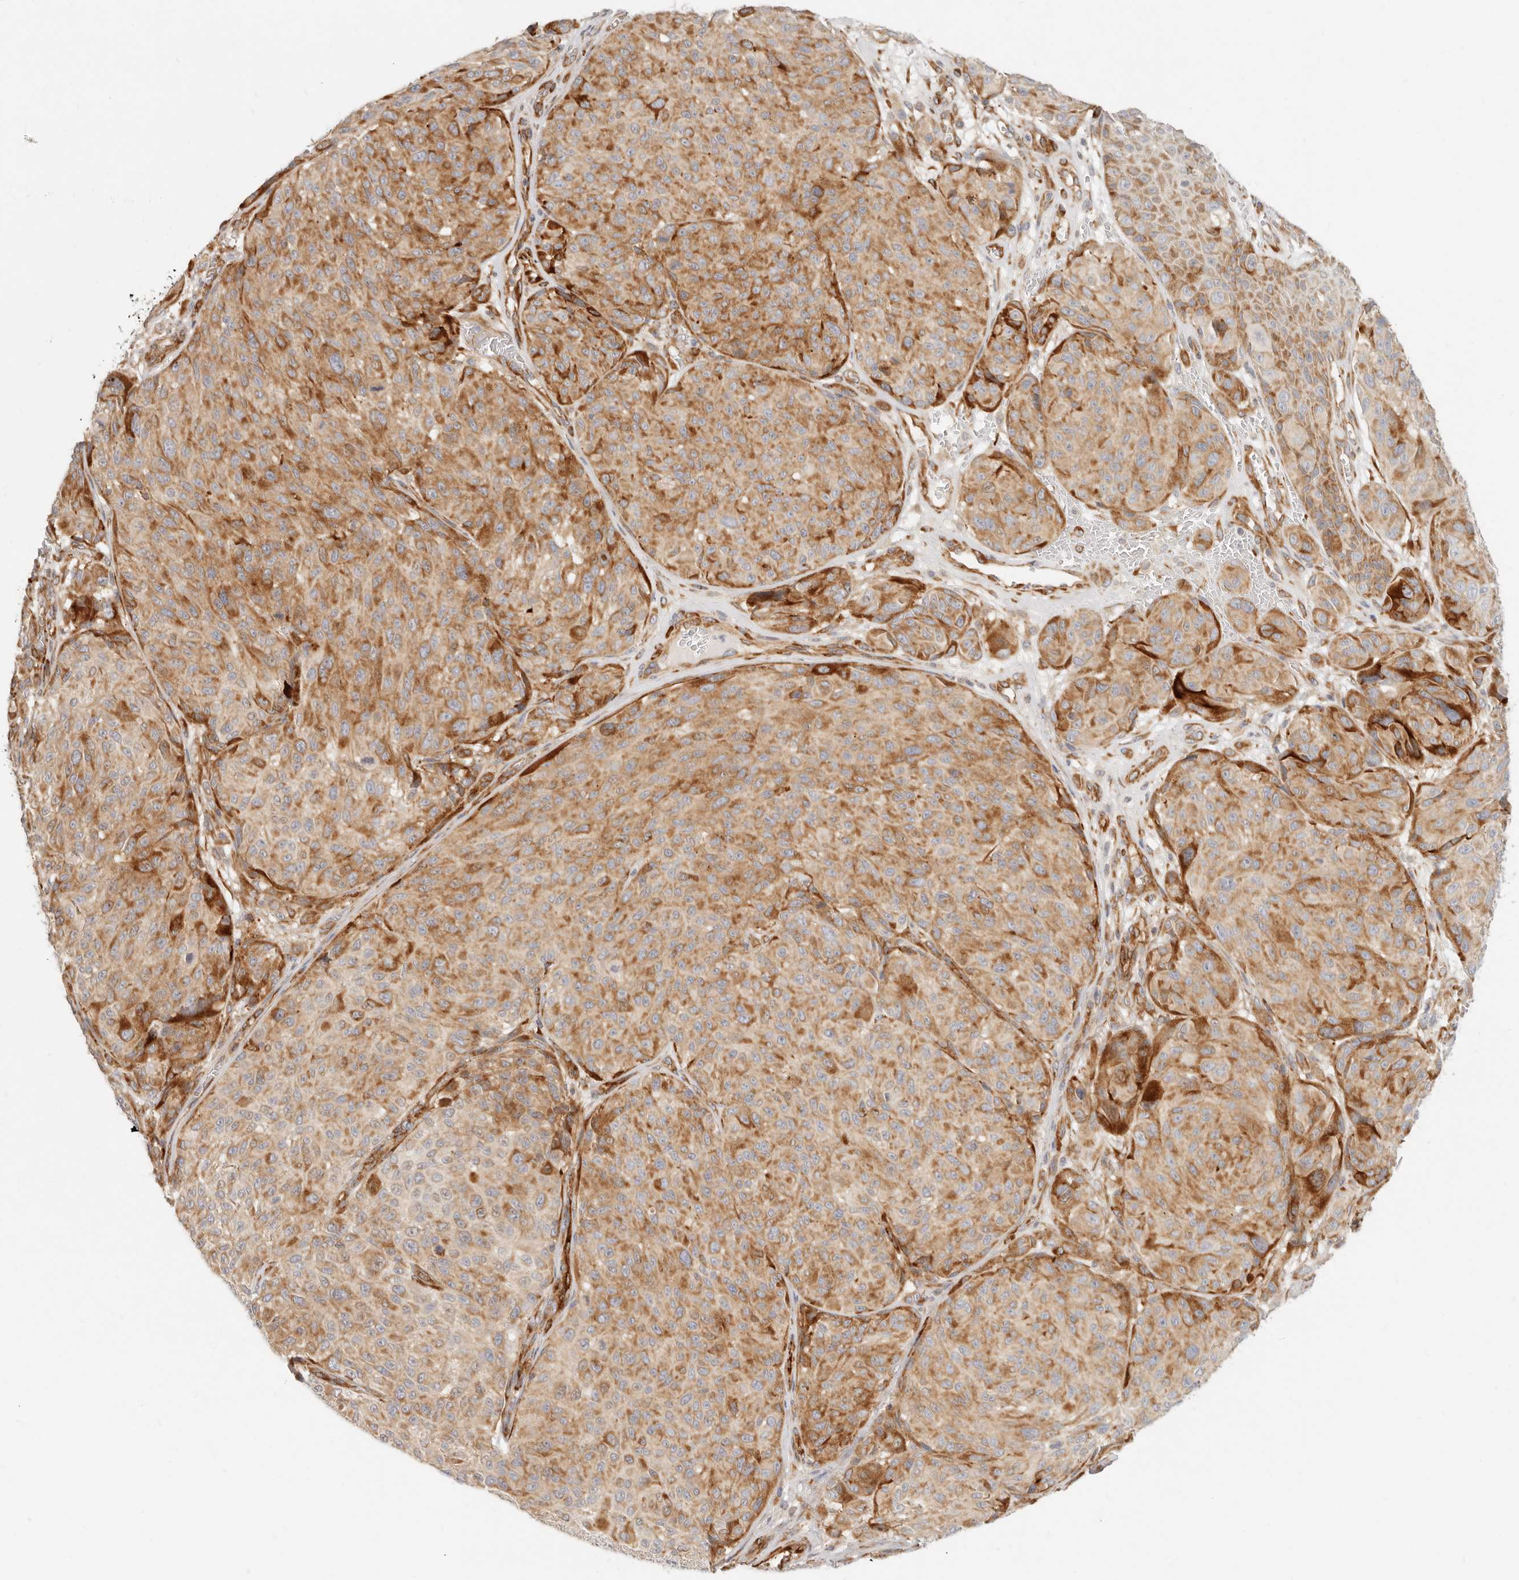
{"staining": {"intensity": "moderate", "quantity": ">75%", "location": "cytoplasmic/membranous"}, "tissue": "melanoma", "cell_type": "Tumor cells", "image_type": "cancer", "snomed": [{"axis": "morphology", "description": "Malignant melanoma, NOS"}, {"axis": "topography", "description": "Skin"}], "caption": "Protein staining of malignant melanoma tissue shows moderate cytoplasmic/membranous positivity in about >75% of tumor cells.", "gene": "SASS6", "patient": {"sex": "male", "age": 83}}